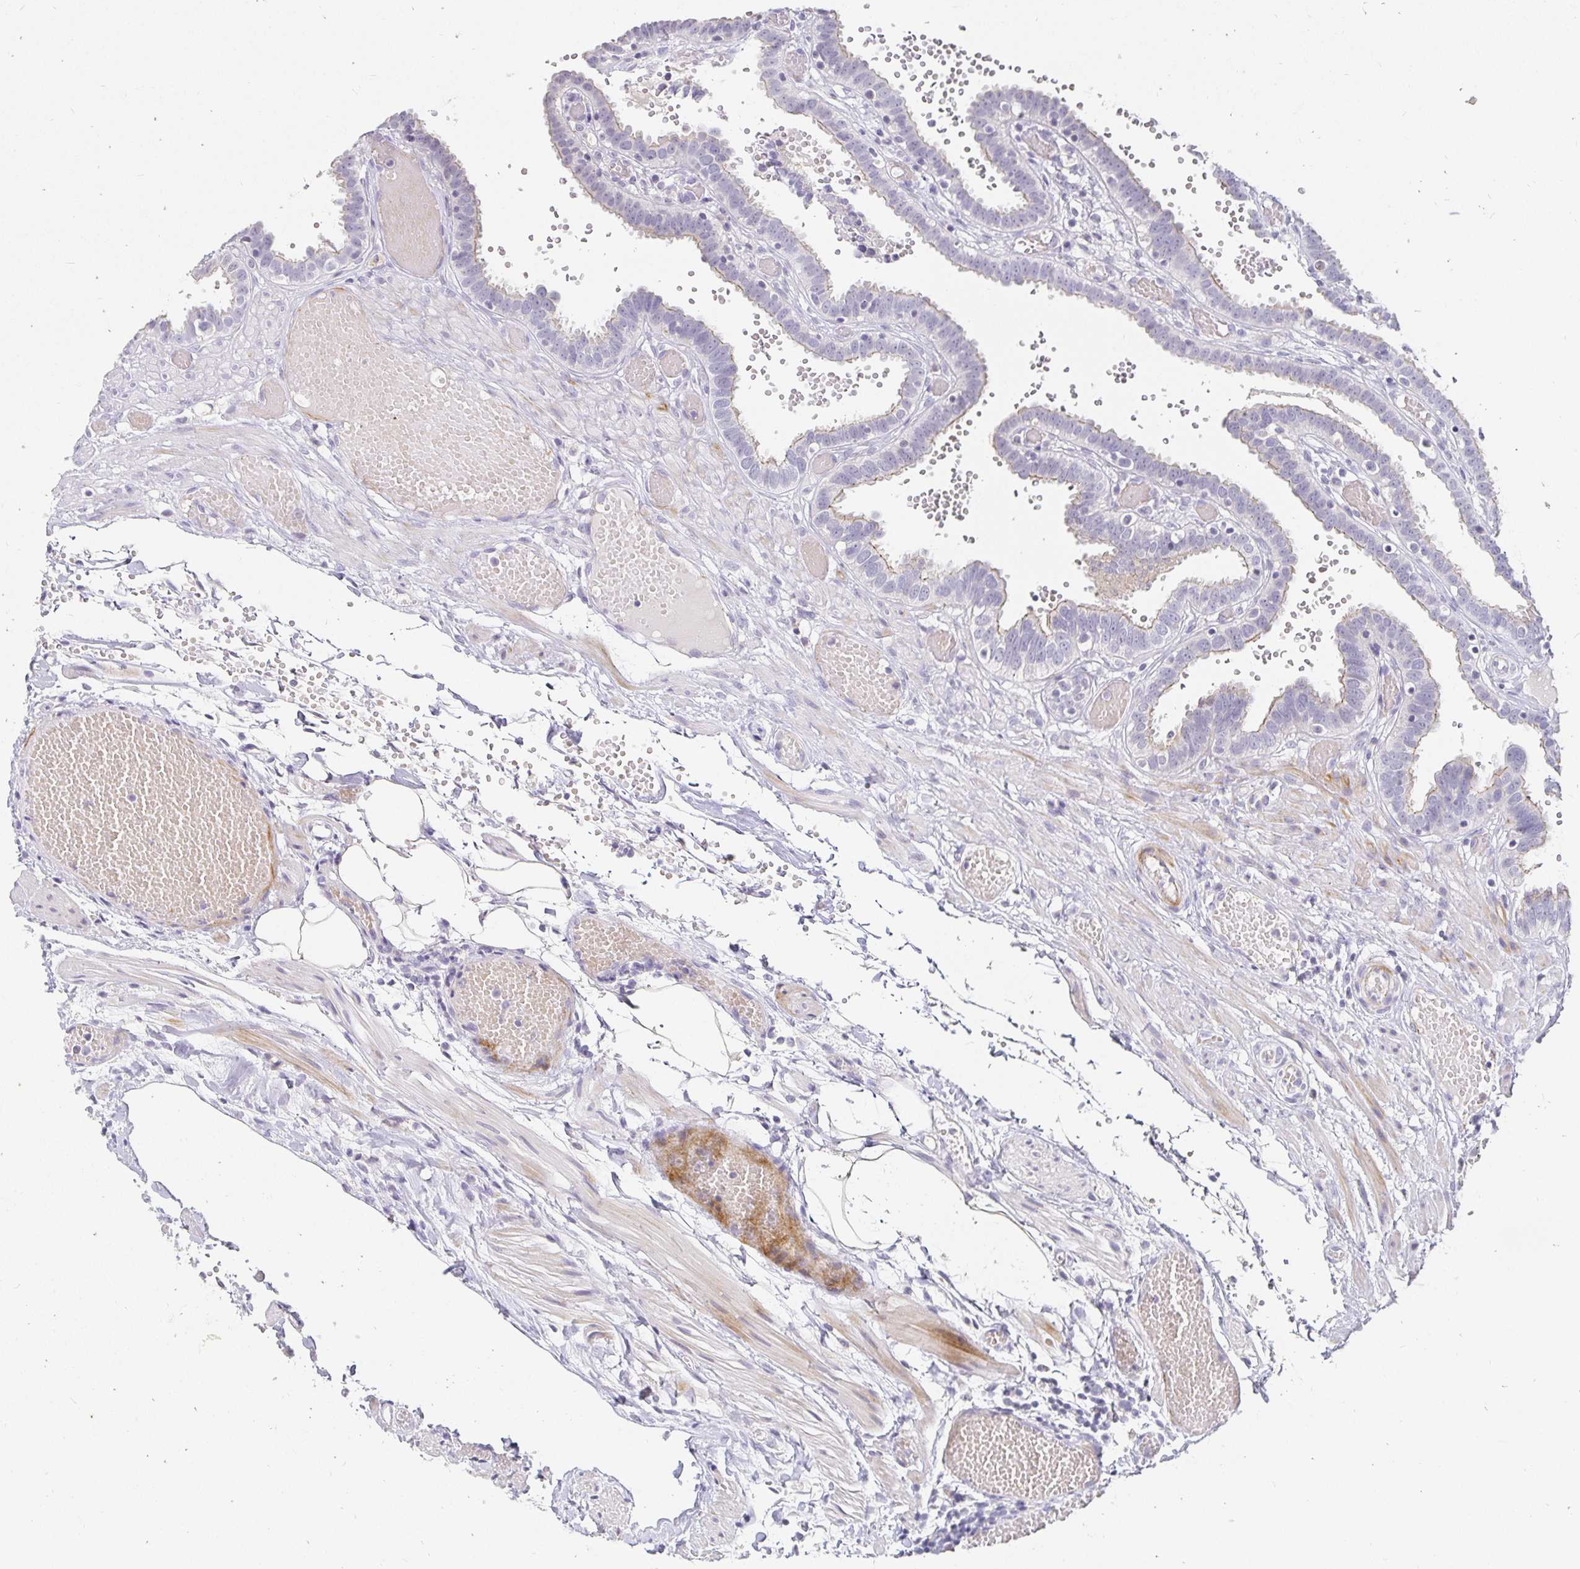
{"staining": {"intensity": "weak", "quantity": "<25%", "location": "cytoplasmic/membranous"}, "tissue": "fallopian tube", "cell_type": "Glandular cells", "image_type": "normal", "snomed": [{"axis": "morphology", "description": "Normal tissue, NOS"}, {"axis": "topography", "description": "Fallopian tube"}], "caption": "Immunohistochemistry image of benign fallopian tube: human fallopian tube stained with DAB demonstrates no significant protein expression in glandular cells.", "gene": "PDX1", "patient": {"sex": "female", "age": 37}}